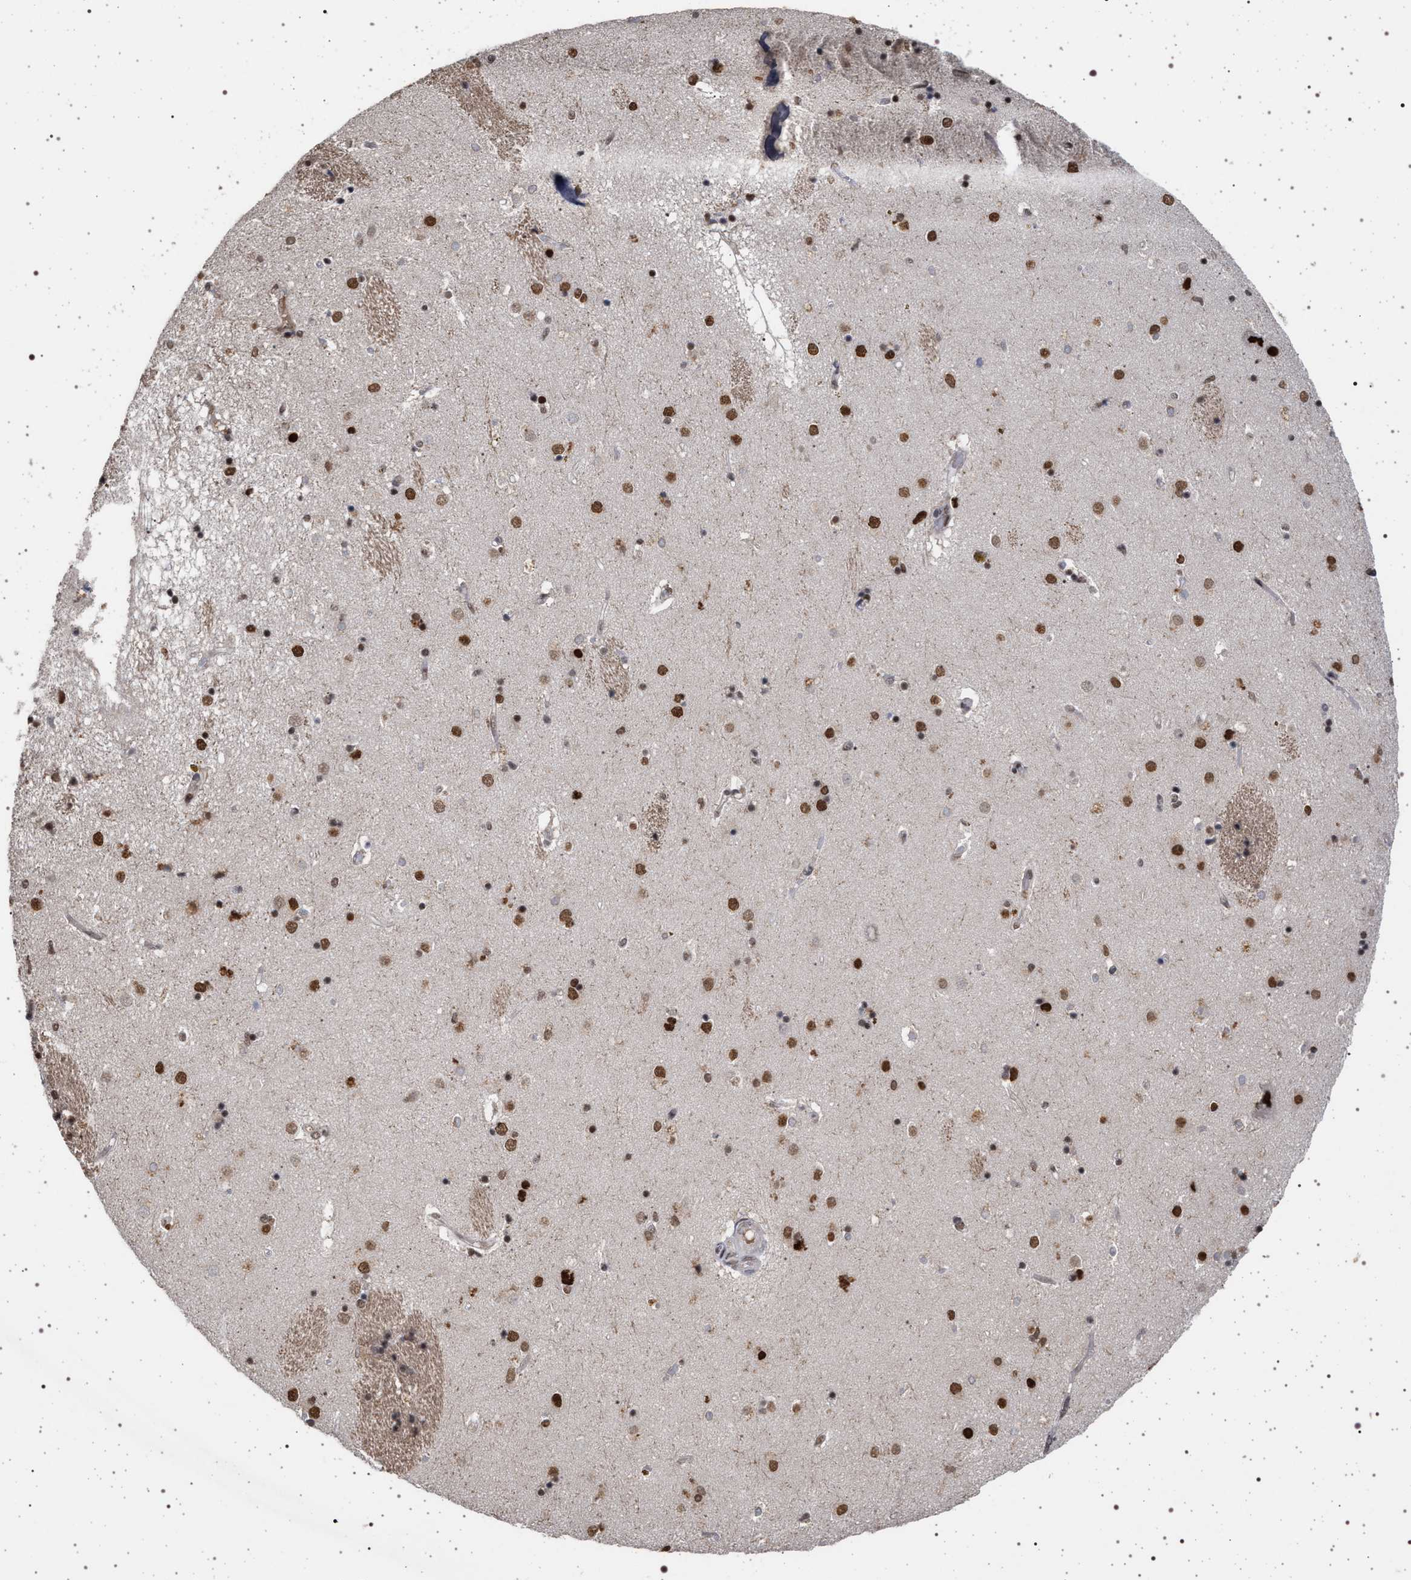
{"staining": {"intensity": "strong", "quantity": "<25%", "location": "nuclear"}, "tissue": "caudate", "cell_type": "Glial cells", "image_type": "normal", "snomed": [{"axis": "morphology", "description": "Normal tissue, NOS"}, {"axis": "topography", "description": "Lateral ventricle wall"}], "caption": "Immunohistochemical staining of normal caudate demonstrates <25% levels of strong nuclear protein staining in about <25% of glial cells. The staining was performed using DAB to visualize the protein expression in brown, while the nuclei were stained in blue with hematoxylin (Magnification: 20x).", "gene": "PHF12", "patient": {"sex": "male", "age": 70}}